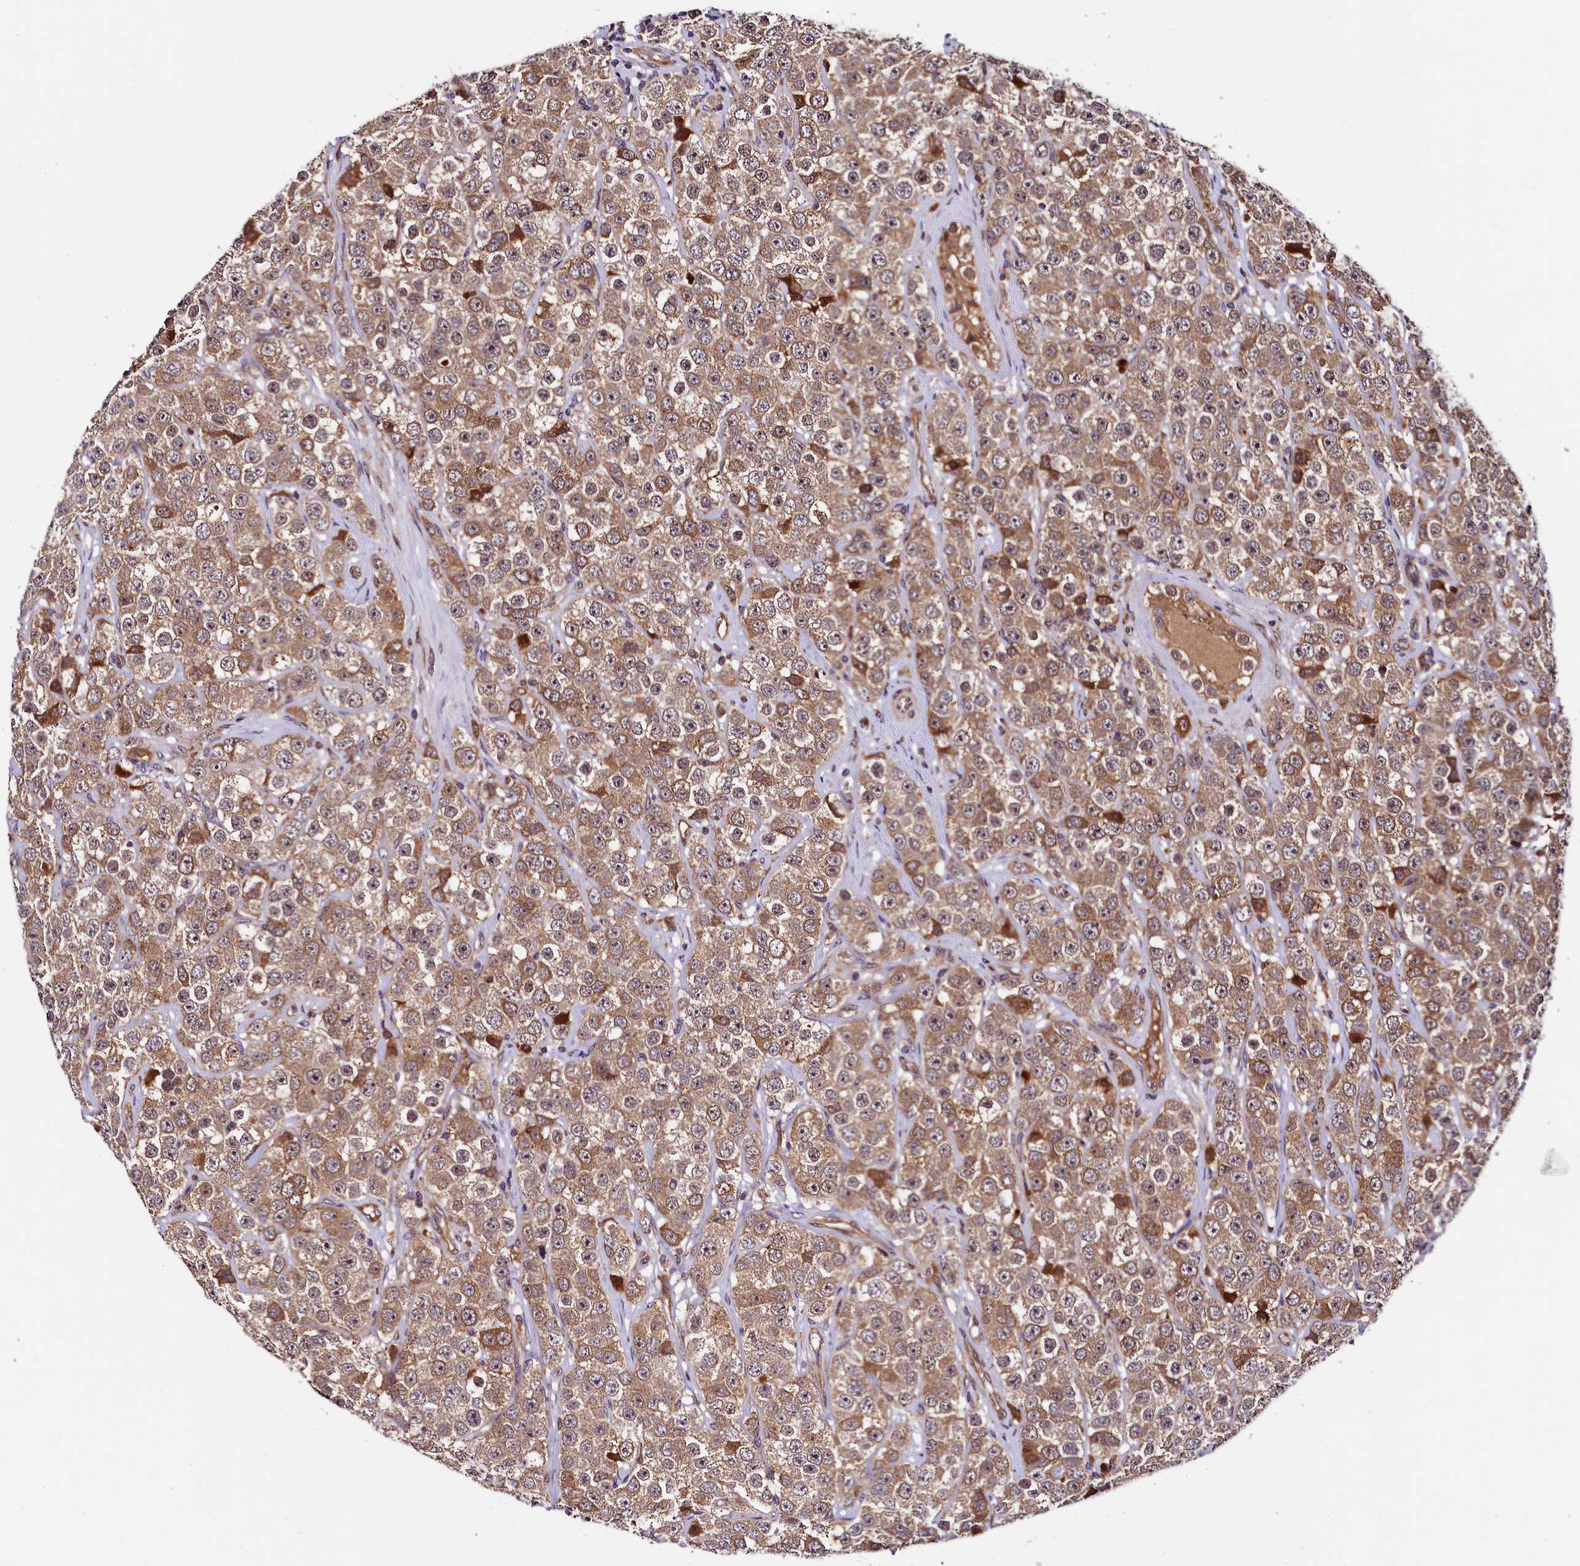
{"staining": {"intensity": "moderate", "quantity": ">75%", "location": "cytoplasmic/membranous"}, "tissue": "testis cancer", "cell_type": "Tumor cells", "image_type": "cancer", "snomed": [{"axis": "morphology", "description": "Seminoma, NOS"}, {"axis": "topography", "description": "Testis"}], "caption": "Immunohistochemical staining of testis cancer (seminoma) exhibits medium levels of moderate cytoplasmic/membranous positivity in about >75% of tumor cells.", "gene": "VPS35", "patient": {"sex": "male", "age": 28}}